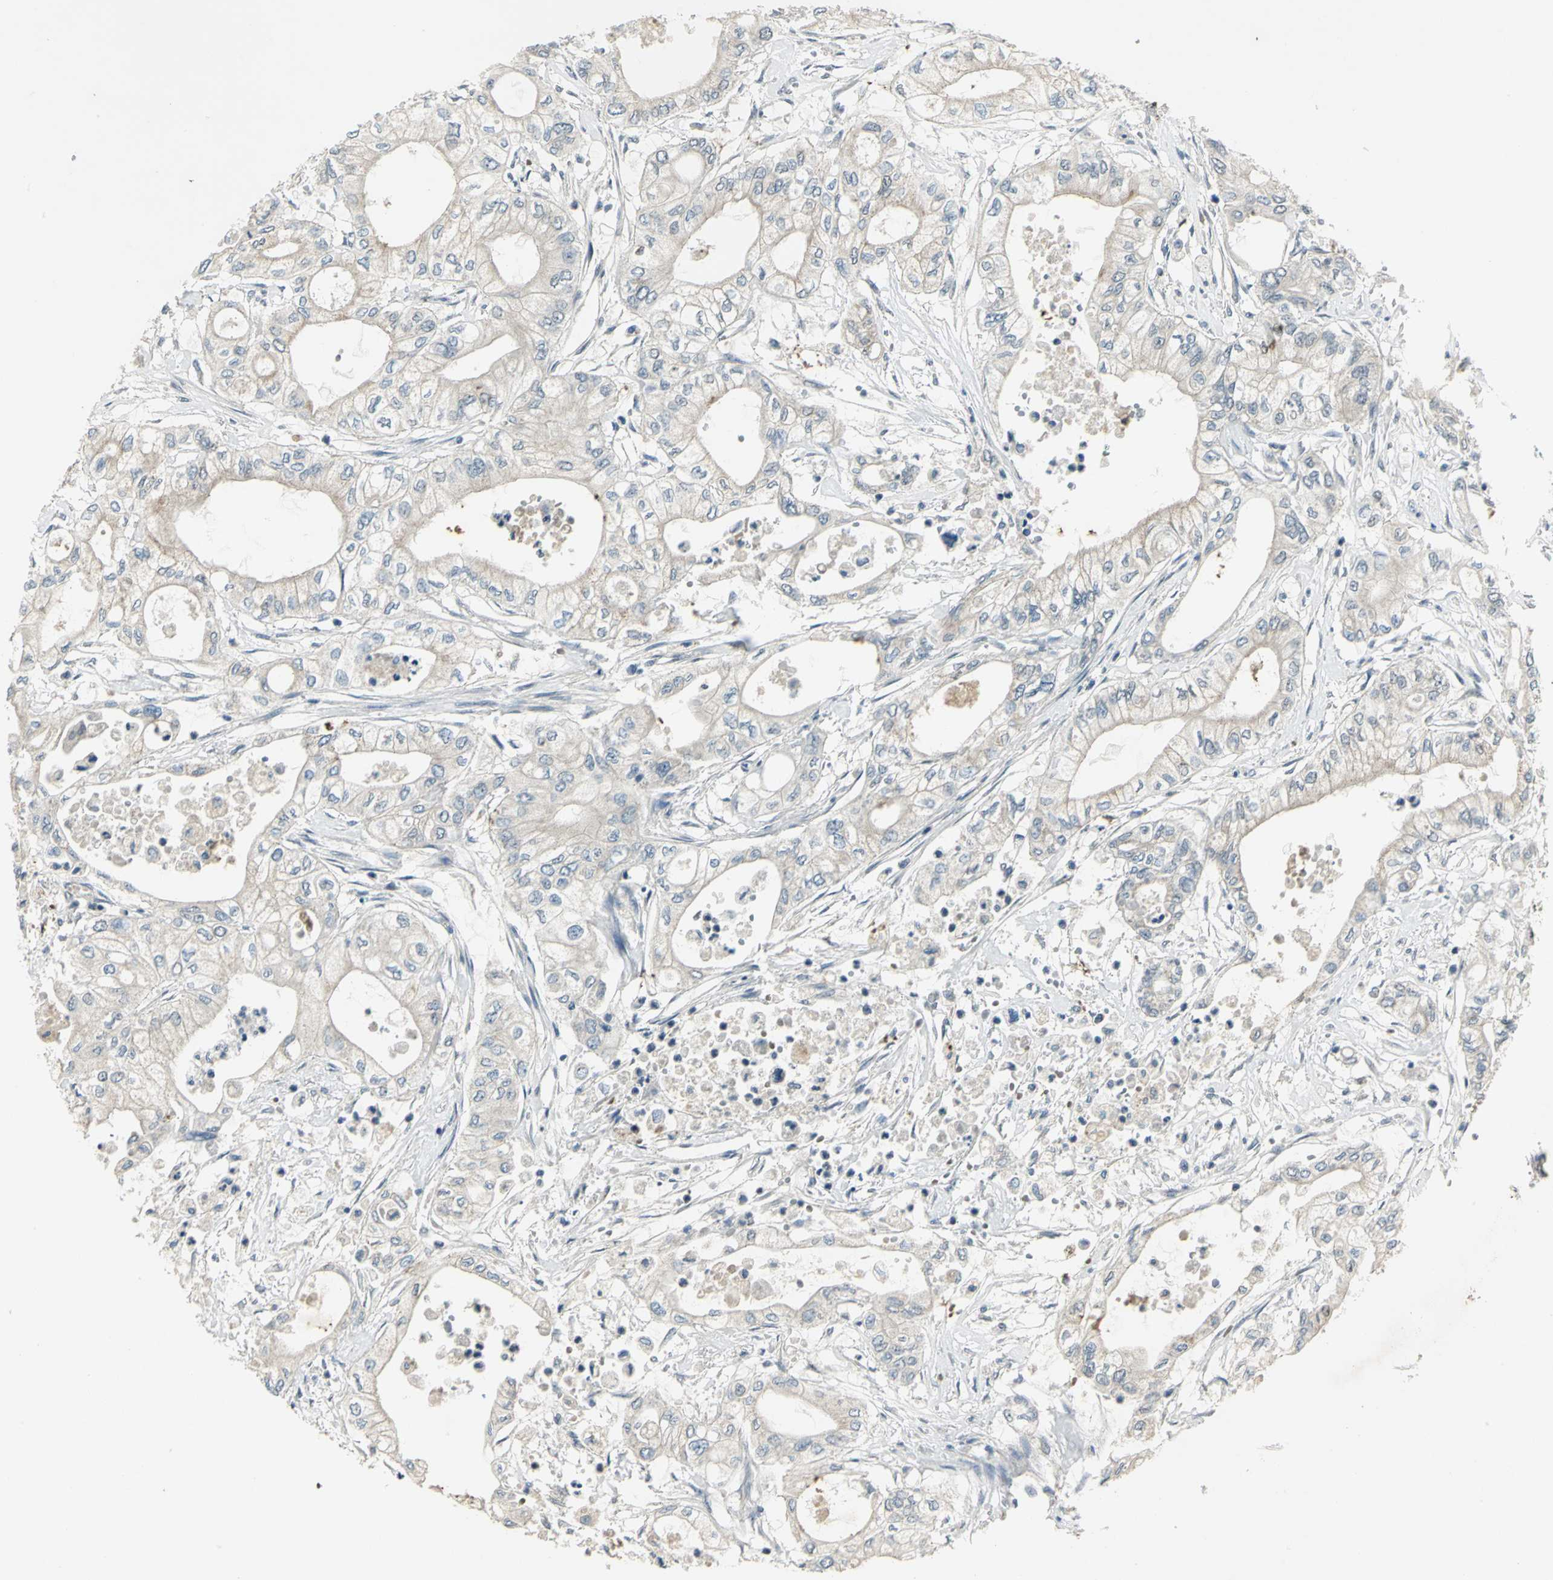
{"staining": {"intensity": "negative", "quantity": "none", "location": "none"}, "tissue": "pancreatic cancer", "cell_type": "Tumor cells", "image_type": "cancer", "snomed": [{"axis": "morphology", "description": "Adenocarcinoma, NOS"}, {"axis": "topography", "description": "Pancreas"}], "caption": "A micrograph of human adenocarcinoma (pancreatic) is negative for staining in tumor cells.", "gene": "RAD17", "patient": {"sex": "male", "age": 79}}